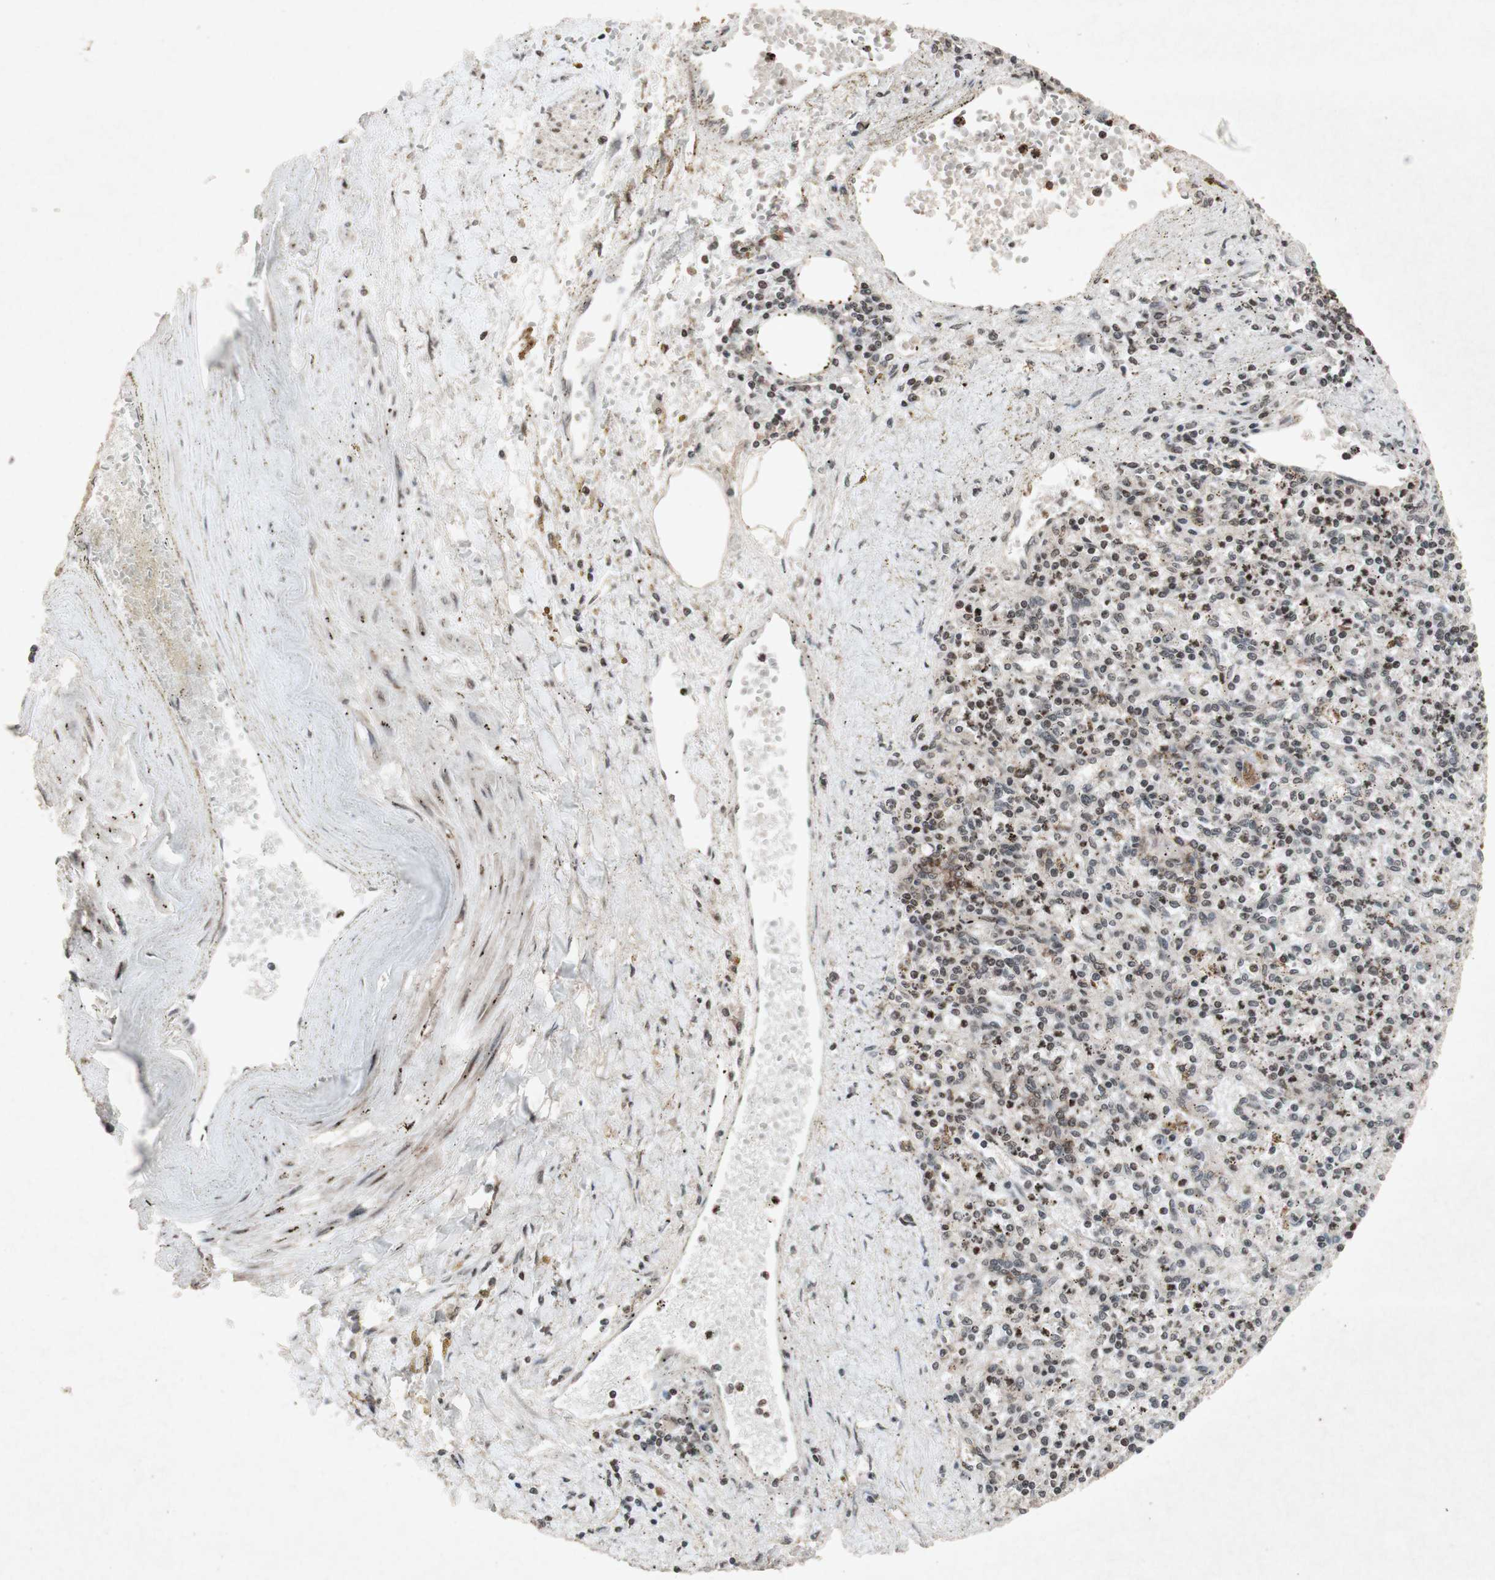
{"staining": {"intensity": "weak", "quantity": ">75%", "location": "cytoplasmic/membranous,nuclear"}, "tissue": "spleen", "cell_type": "Cells in red pulp", "image_type": "normal", "snomed": [{"axis": "morphology", "description": "Normal tissue, NOS"}, {"axis": "topography", "description": "Spleen"}], "caption": "High-magnification brightfield microscopy of unremarkable spleen stained with DAB (3,3'-diaminobenzidine) (brown) and counterstained with hematoxylin (blue). cells in red pulp exhibit weak cytoplasmic/membranous,nuclear staining is present in approximately>75% of cells.", "gene": "PLXNA1", "patient": {"sex": "male", "age": 72}}